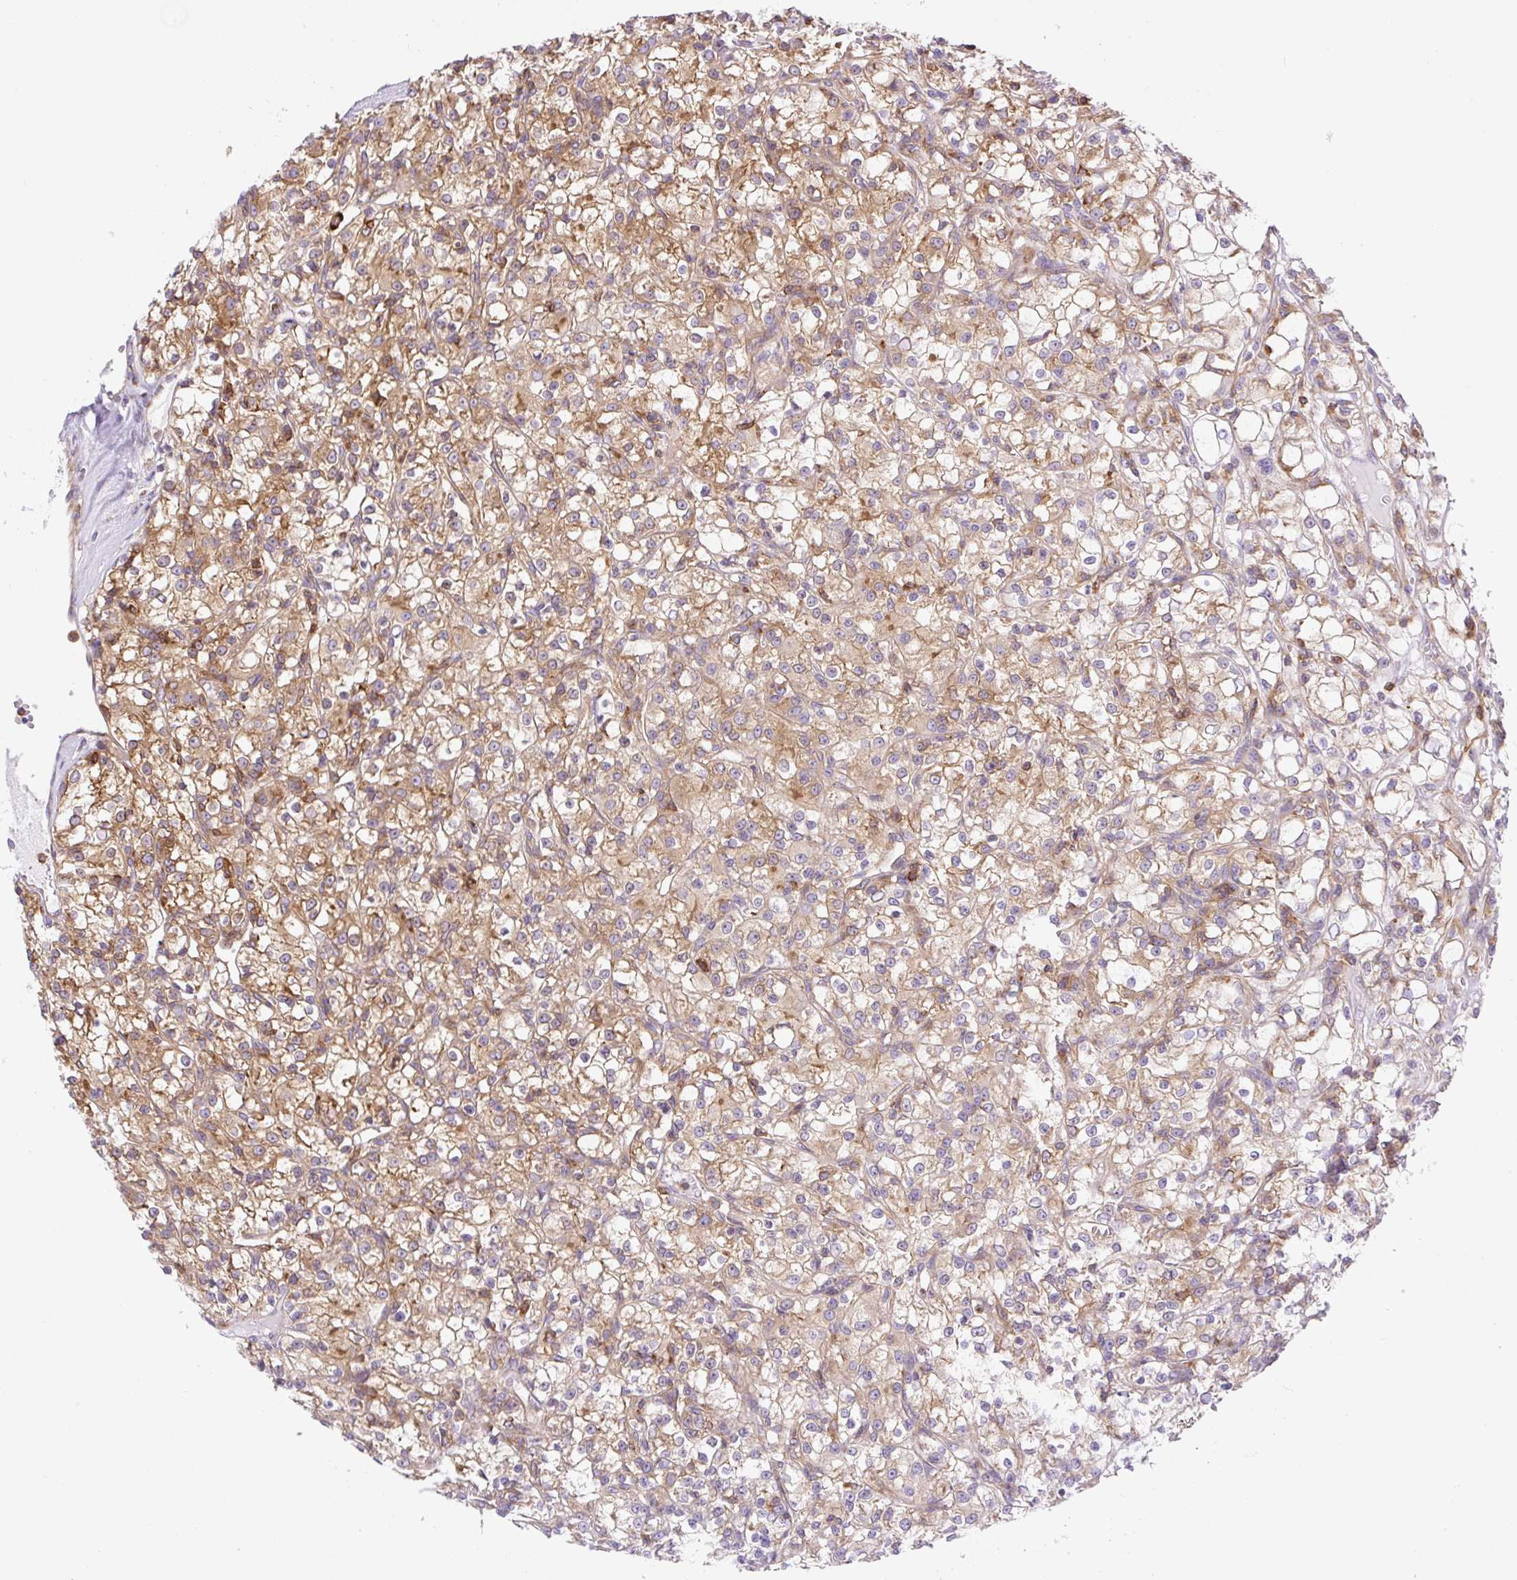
{"staining": {"intensity": "moderate", "quantity": ">75%", "location": "cytoplasmic/membranous"}, "tissue": "renal cancer", "cell_type": "Tumor cells", "image_type": "cancer", "snomed": [{"axis": "morphology", "description": "Adenocarcinoma, NOS"}, {"axis": "topography", "description": "Kidney"}], "caption": "Immunohistochemistry (IHC) (DAB) staining of human renal cancer exhibits moderate cytoplasmic/membranous protein expression in approximately >75% of tumor cells.", "gene": "DNM2", "patient": {"sex": "female", "age": 59}}